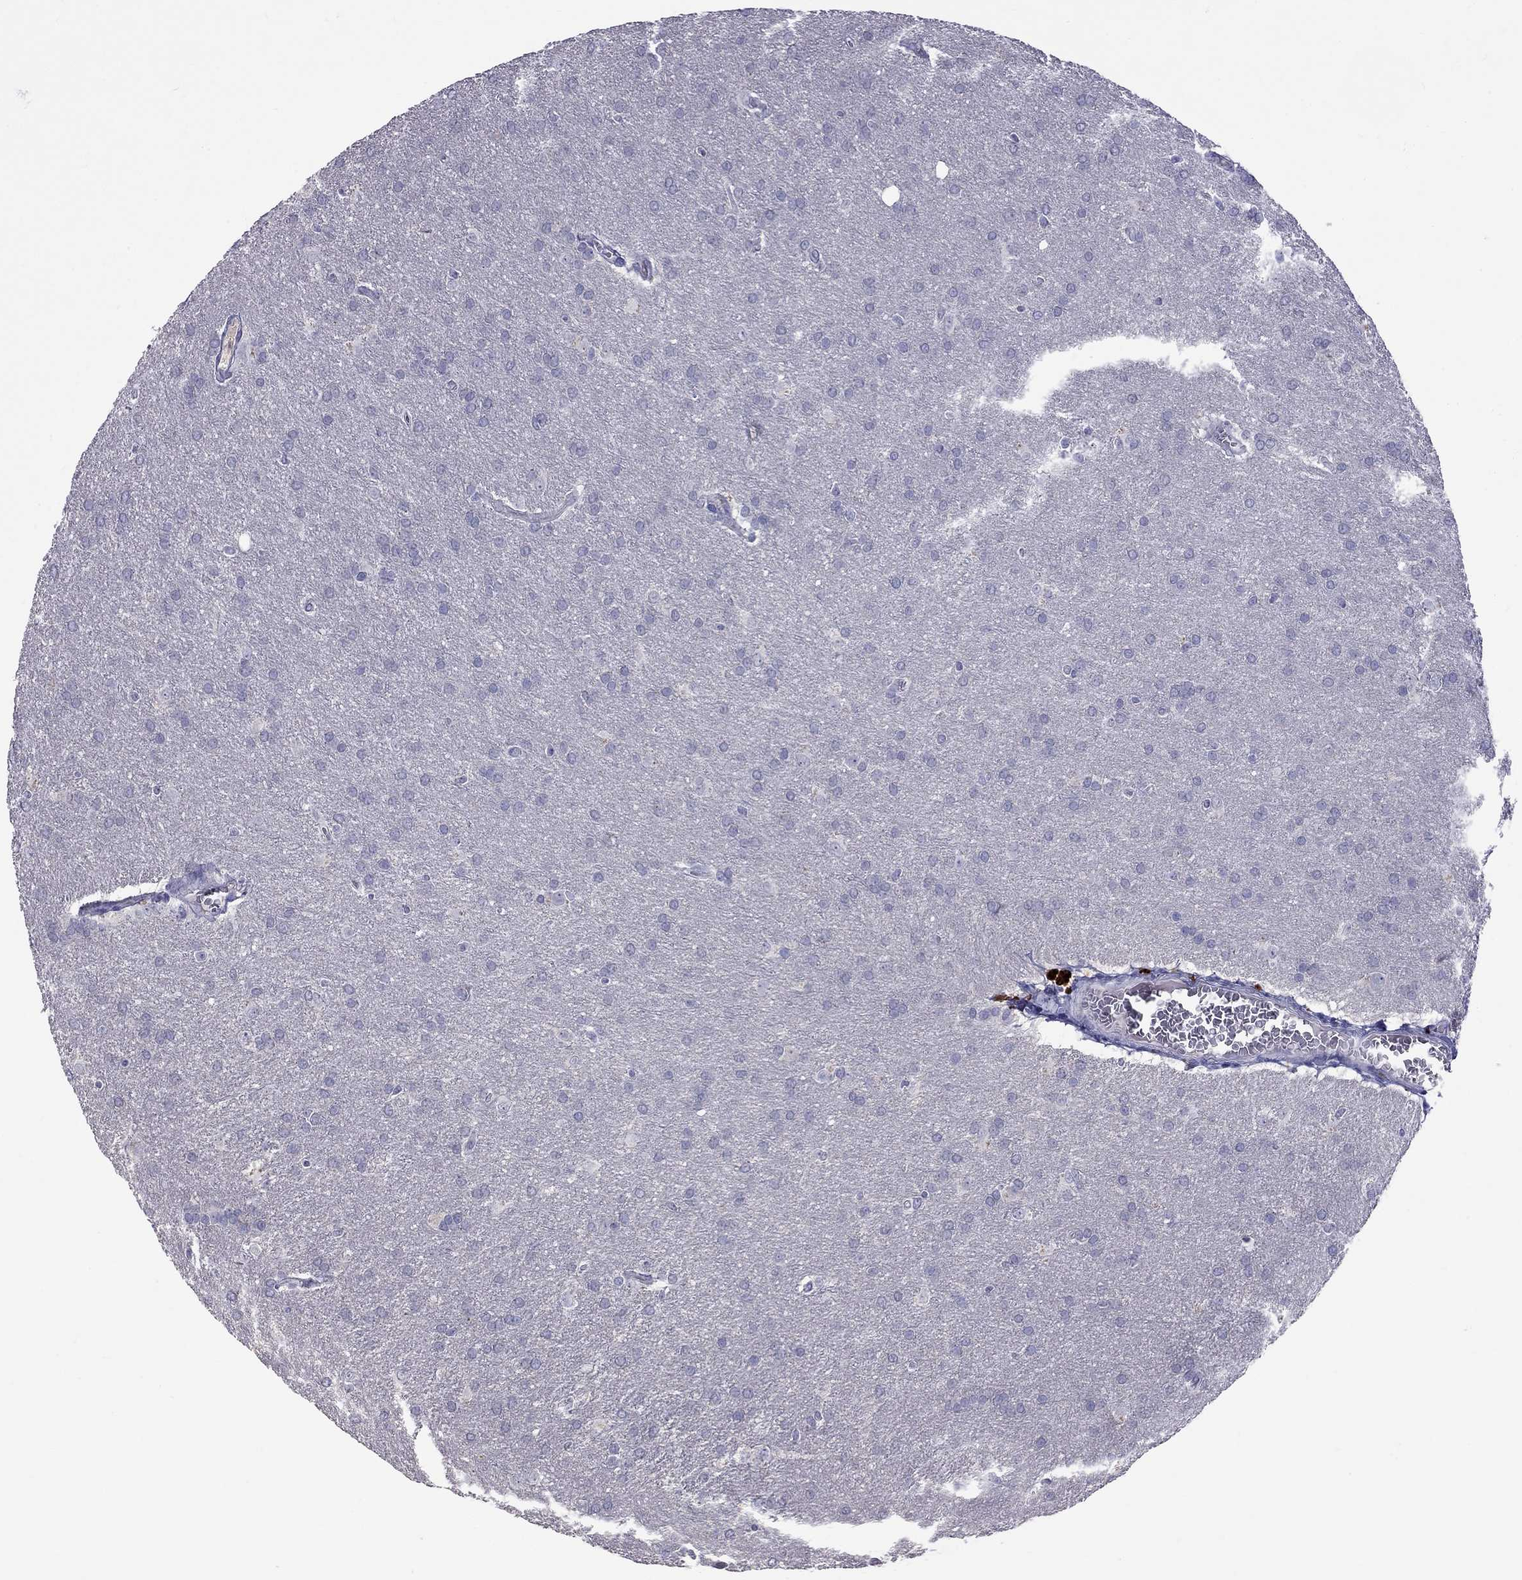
{"staining": {"intensity": "negative", "quantity": "none", "location": "none"}, "tissue": "glioma", "cell_type": "Tumor cells", "image_type": "cancer", "snomed": [{"axis": "morphology", "description": "Glioma, malignant, Low grade"}, {"axis": "topography", "description": "Brain"}], "caption": "Histopathology image shows no significant protein staining in tumor cells of glioma.", "gene": "CFAP91", "patient": {"sex": "female", "age": 32}}